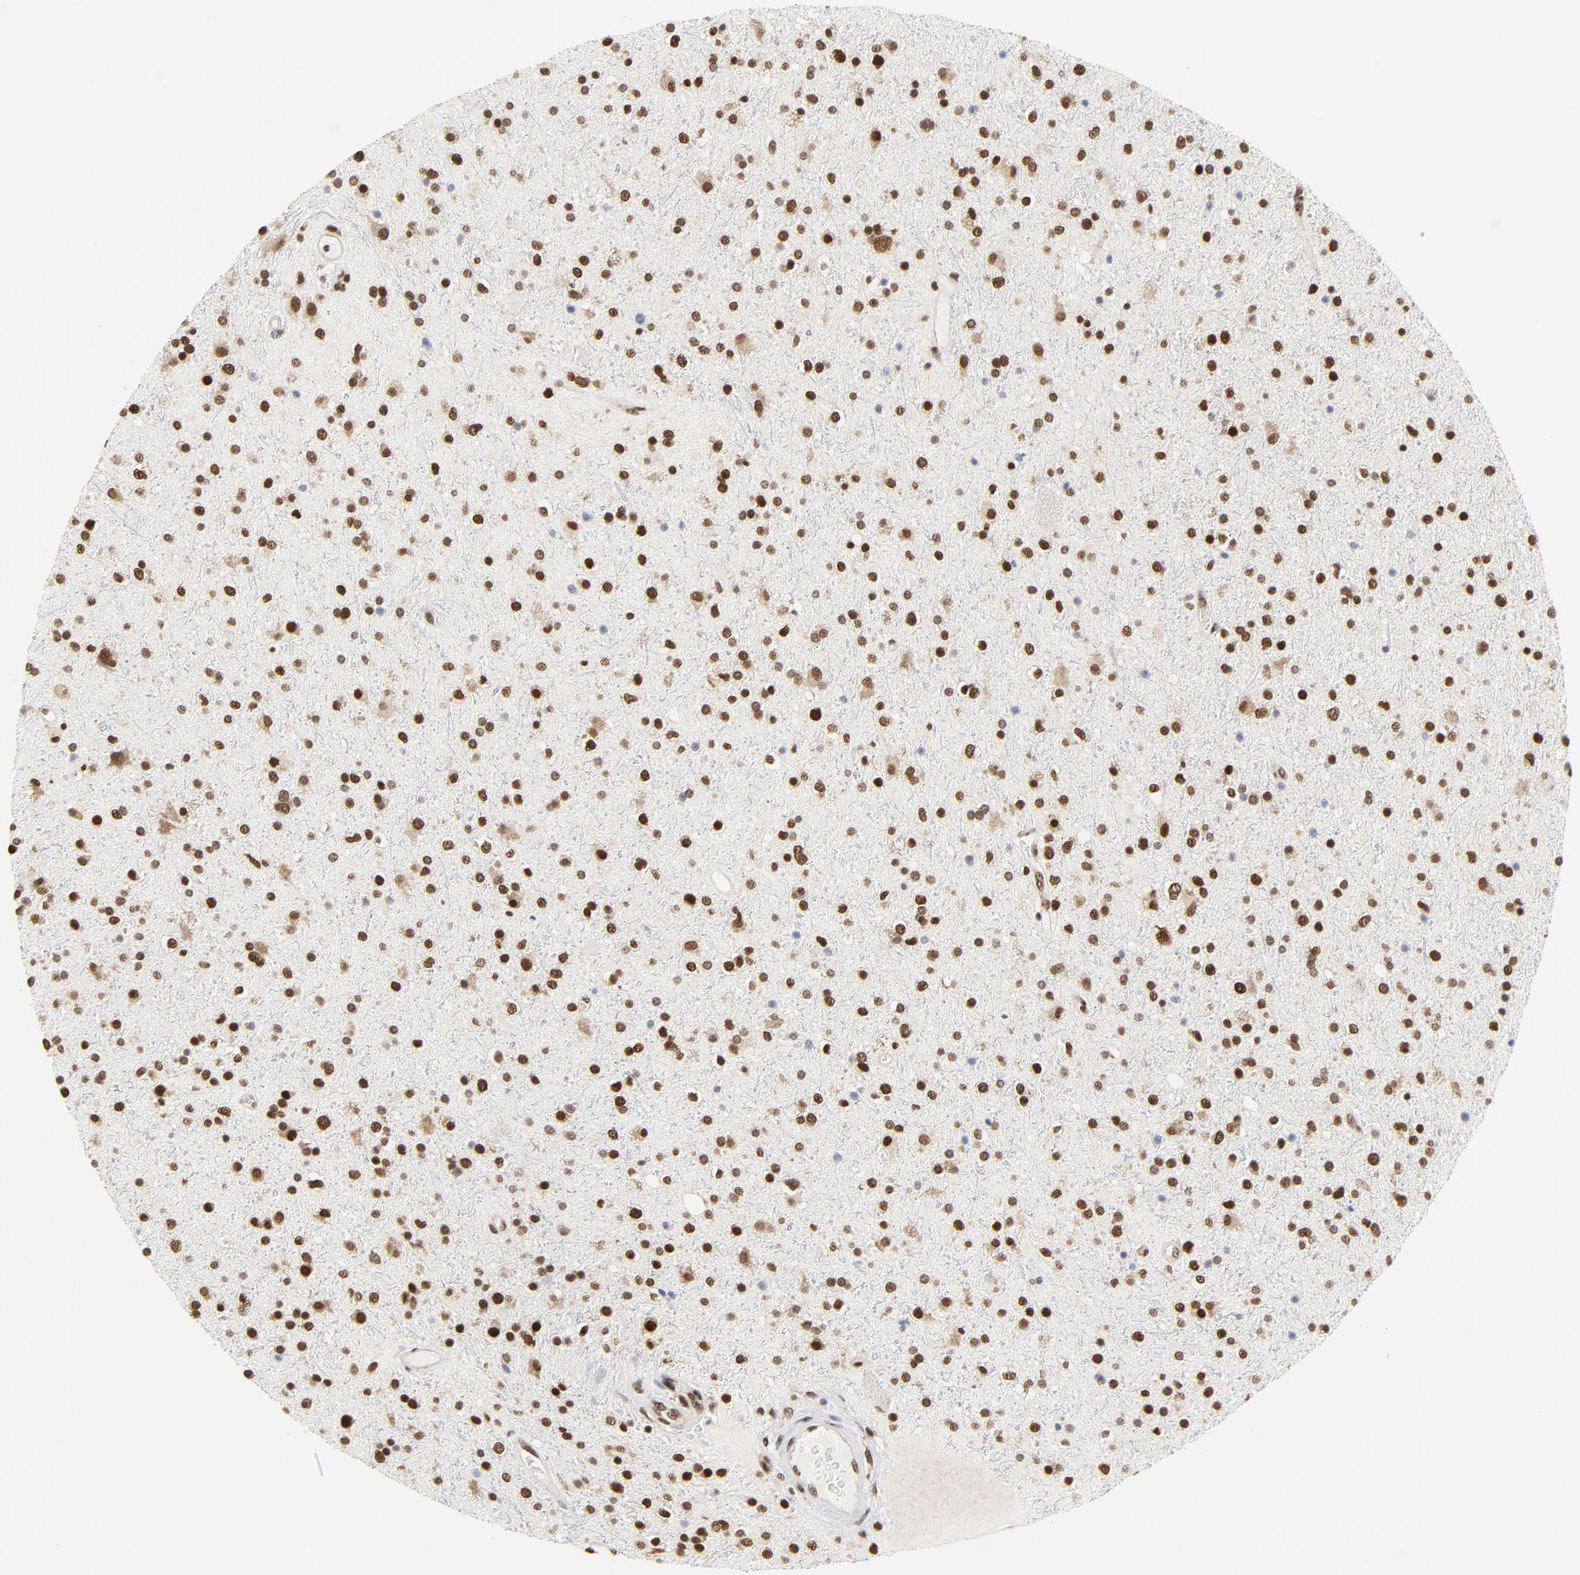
{"staining": {"intensity": "strong", "quantity": ">75%", "location": "nuclear"}, "tissue": "glioma", "cell_type": "Tumor cells", "image_type": "cancer", "snomed": [{"axis": "morphology", "description": "Glioma, malignant, High grade"}, {"axis": "topography", "description": "Brain"}], "caption": "A photomicrograph of human glioma stained for a protein exhibits strong nuclear brown staining in tumor cells.", "gene": "ERCC1", "patient": {"sex": "male", "age": 33}}